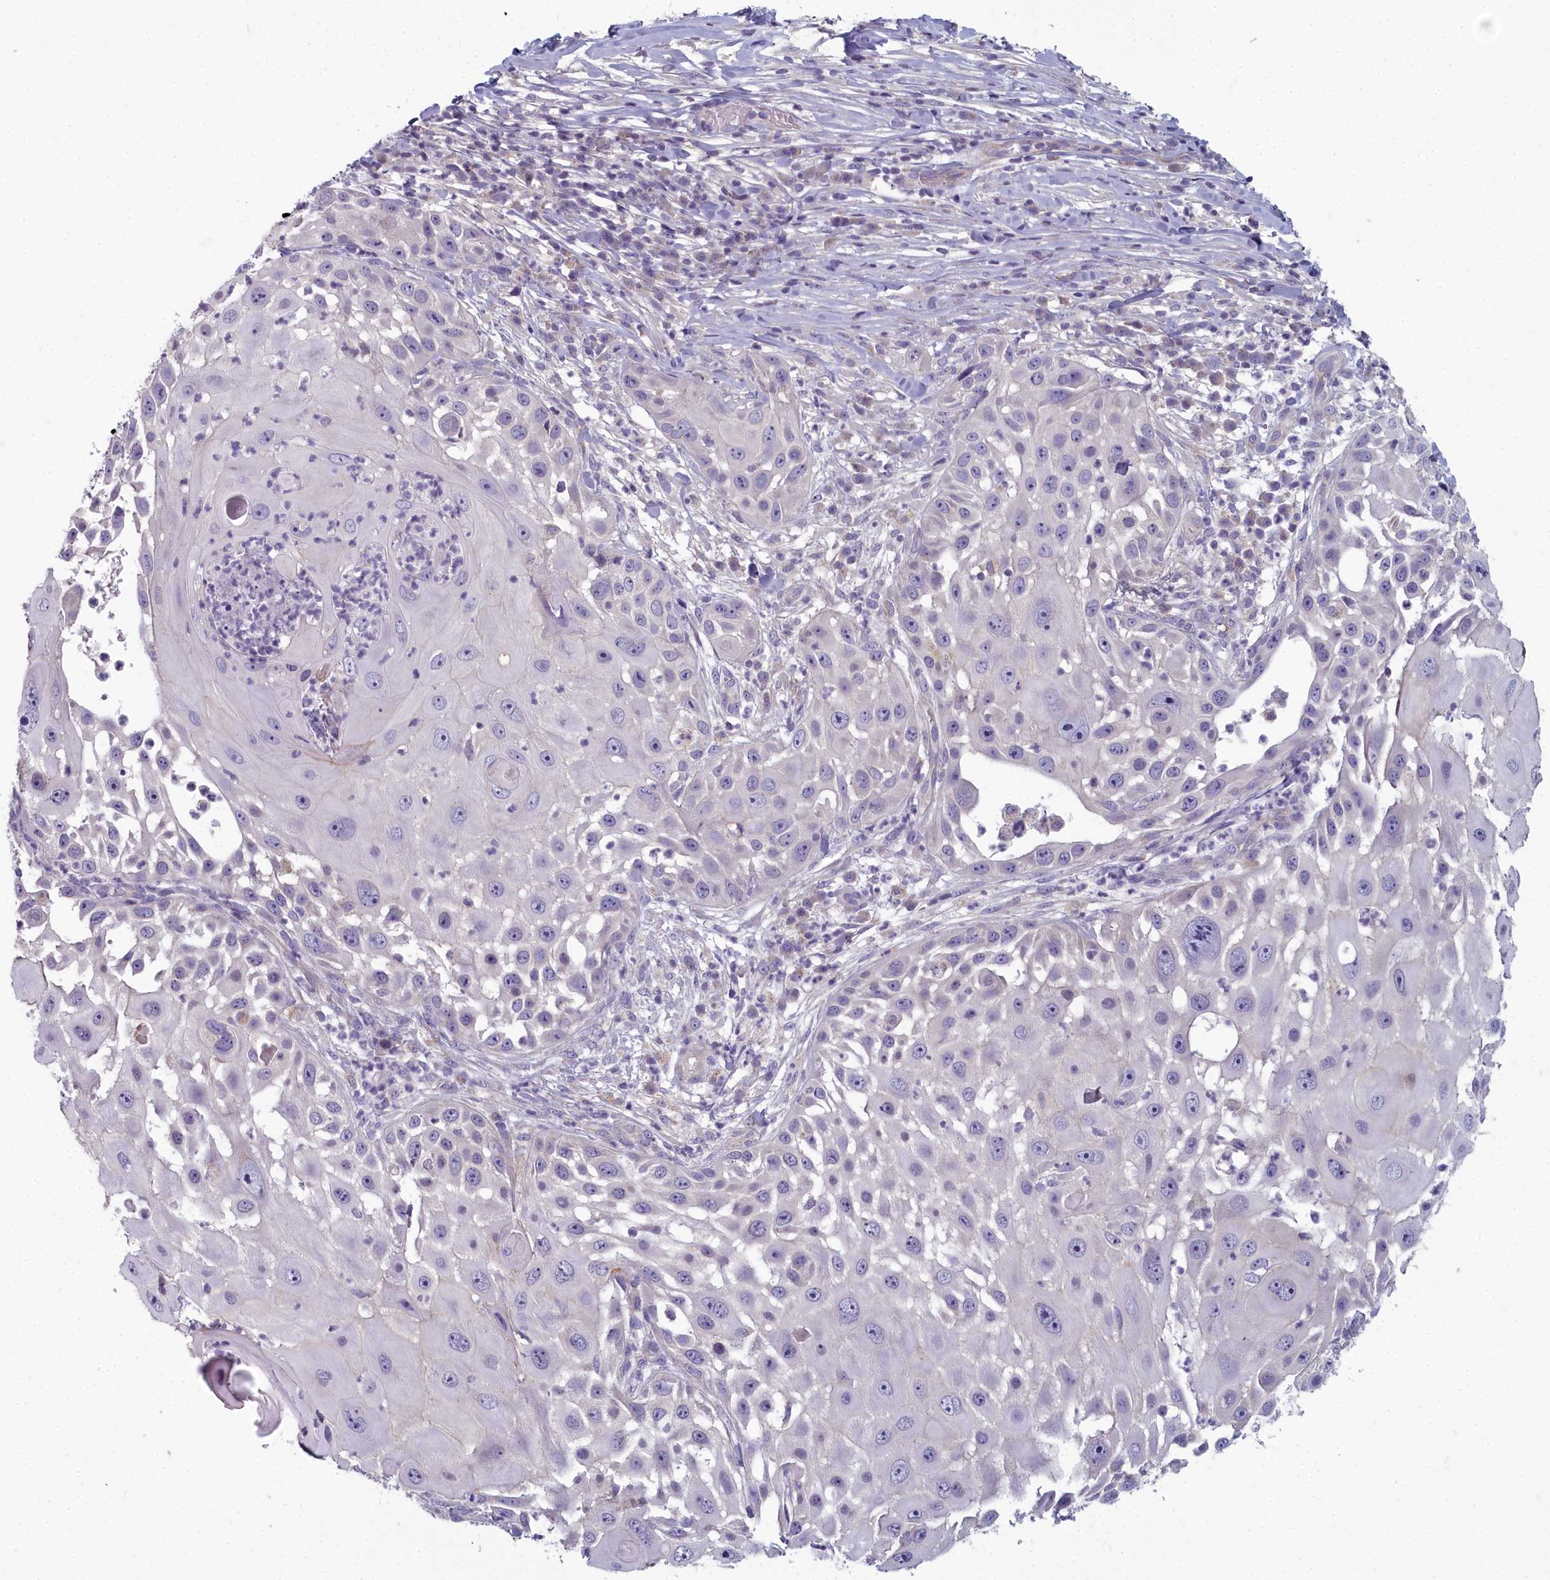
{"staining": {"intensity": "negative", "quantity": "none", "location": "none"}, "tissue": "skin cancer", "cell_type": "Tumor cells", "image_type": "cancer", "snomed": [{"axis": "morphology", "description": "Squamous cell carcinoma, NOS"}, {"axis": "topography", "description": "Skin"}], "caption": "High magnification brightfield microscopy of skin squamous cell carcinoma stained with DAB (3,3'-diaminobenzidine) (brown) and counterstained with hematoxylin (blue): tumor cells show no significant positivity. (DAB IHC, high magnification).", "gene": "INSYN2A", "patient": {"sex": "female", "age": 44}}